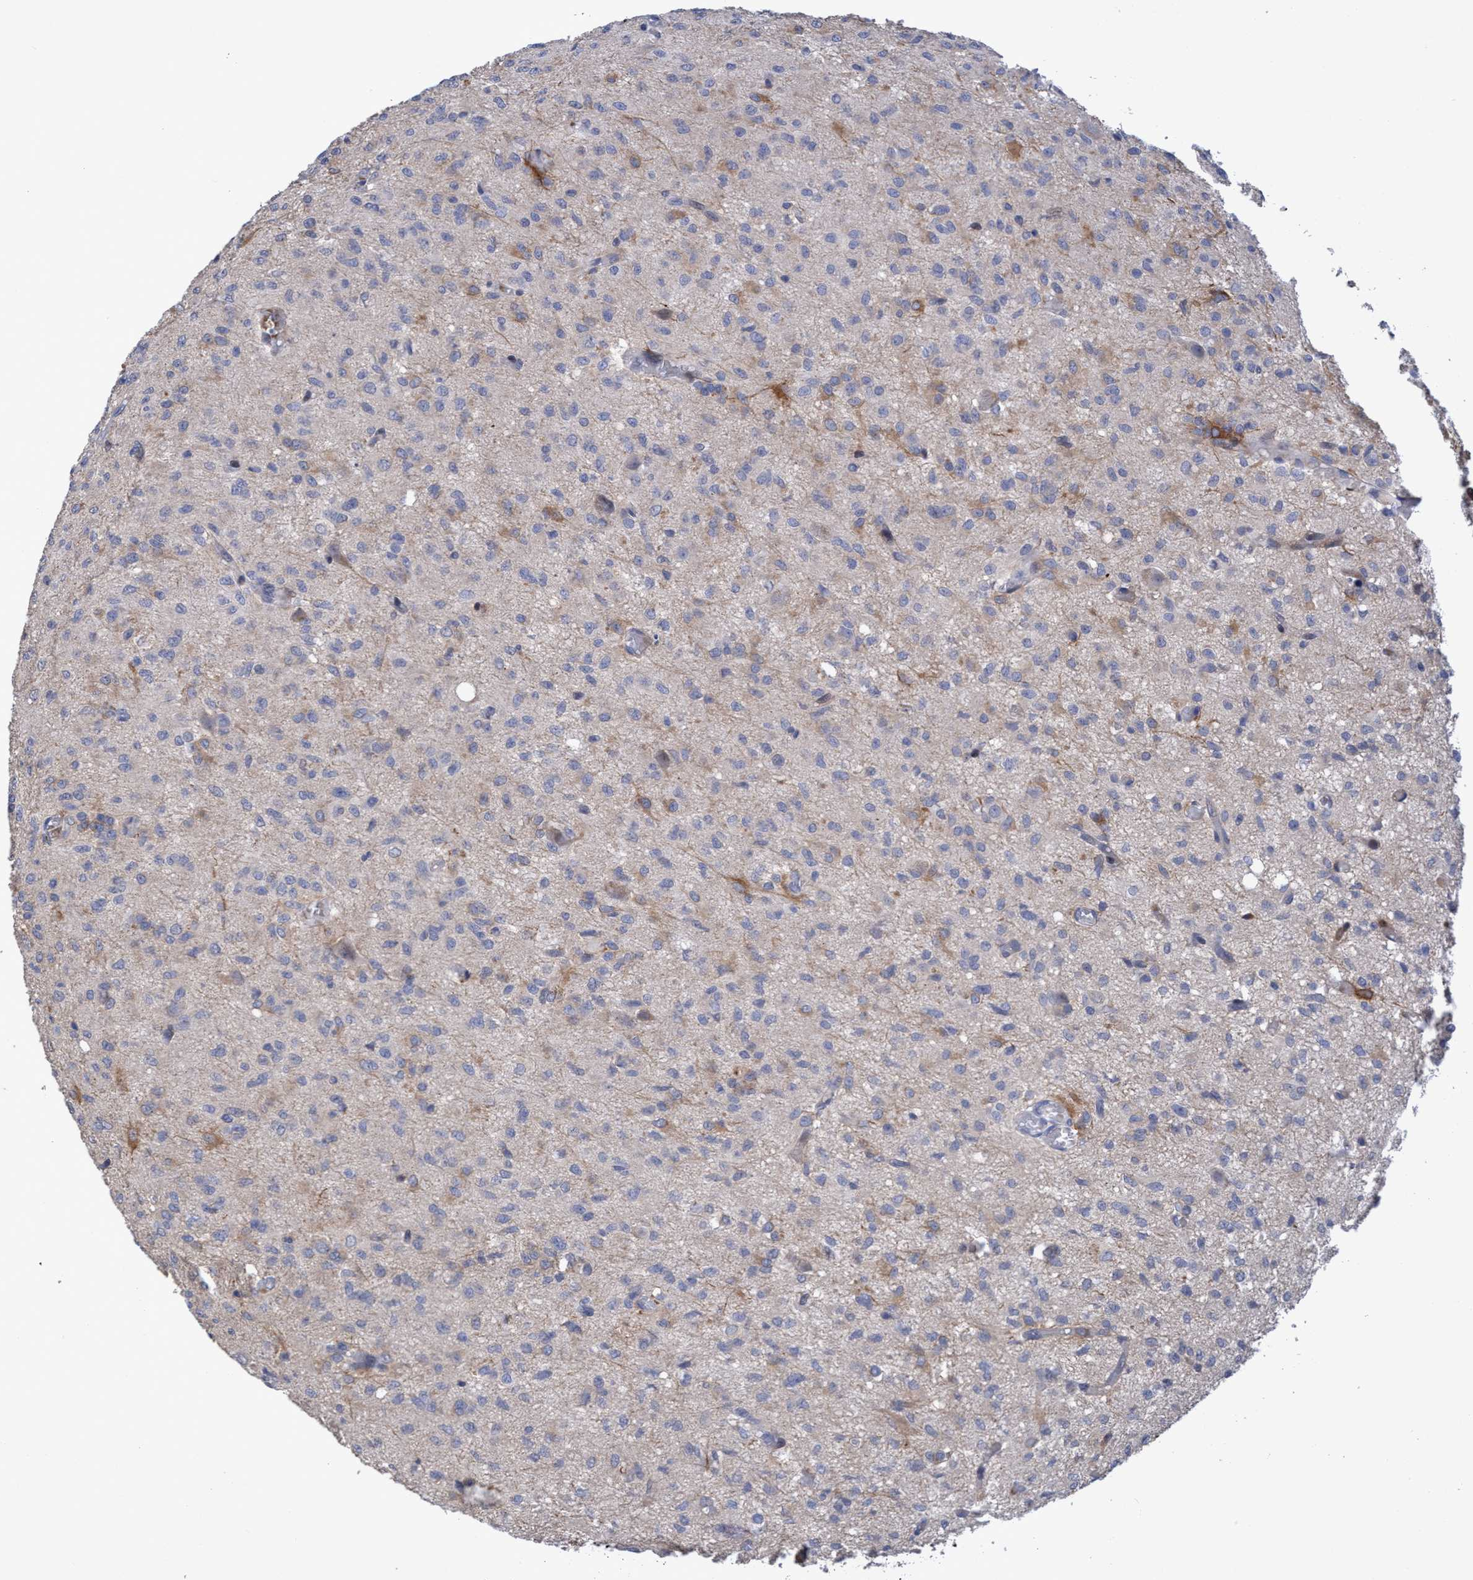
{"staining": {"intensity": "weak", "quantity": "<25%", "location": "cytoplasmic/membranous"}, "tissue": "glioma", "cell_type": "Tumor cells", "image_type": "cancer", "snomed": [{"axis": "morphology", "description": "Glioma, malignant, High grade"}, {"axis": "topography", "description": "Brain"}], "caption": "High power microscopy photomicrograph of an immunohistochemistry image of malignant glioma (high-grade), revealing no significant positivity in tumor cells.", "gene": "SEMA4D", "patient": {"sex": "female", "age": 59}}